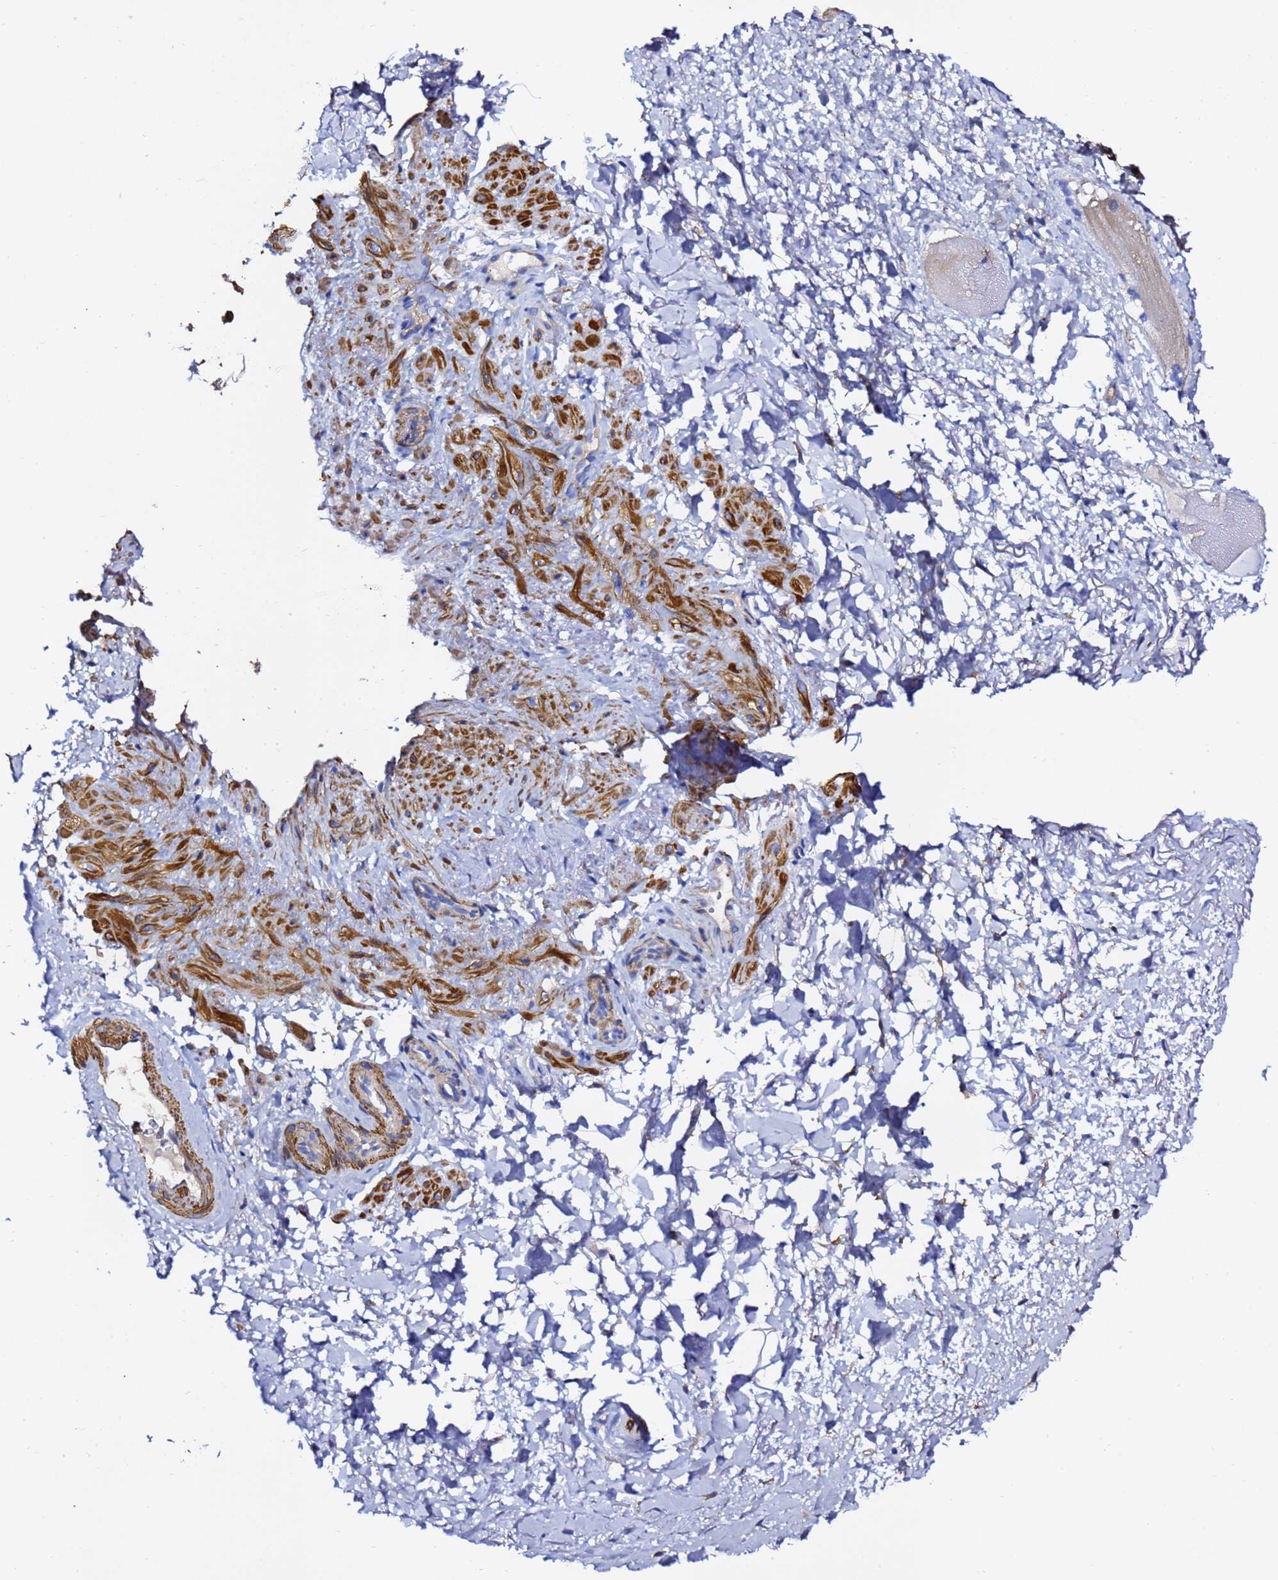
{"staining": {"intensity": "strong", "quantity": "25%-75%", "location": "cytoplasmic/membranous"}, "tissue": "smooth muscle", "cell_type": "Smooth muscle cells", "image_type": "normal", "snomed": [{"axis": "morphology", "description": "Normal tissue, NOS"}, {"axis": "topography", "description": "Smooth muscle"}, {"axis": "topography", "description": "Peripheral nerve tissue"}], "caption": "Protein staining of unremarkable smooth muscle exhibits strong cytoplasmic/membranous staining in about 25%-75% of smooth muscle cells. The staining was performed using DAB (3,3'-diaminobenzidine), with brown indicating positive protein expression. Nuclei are stained blue with hematoxylin.", "gene": "ACTA1", "patient": {"sex": "male", "age": 69}}